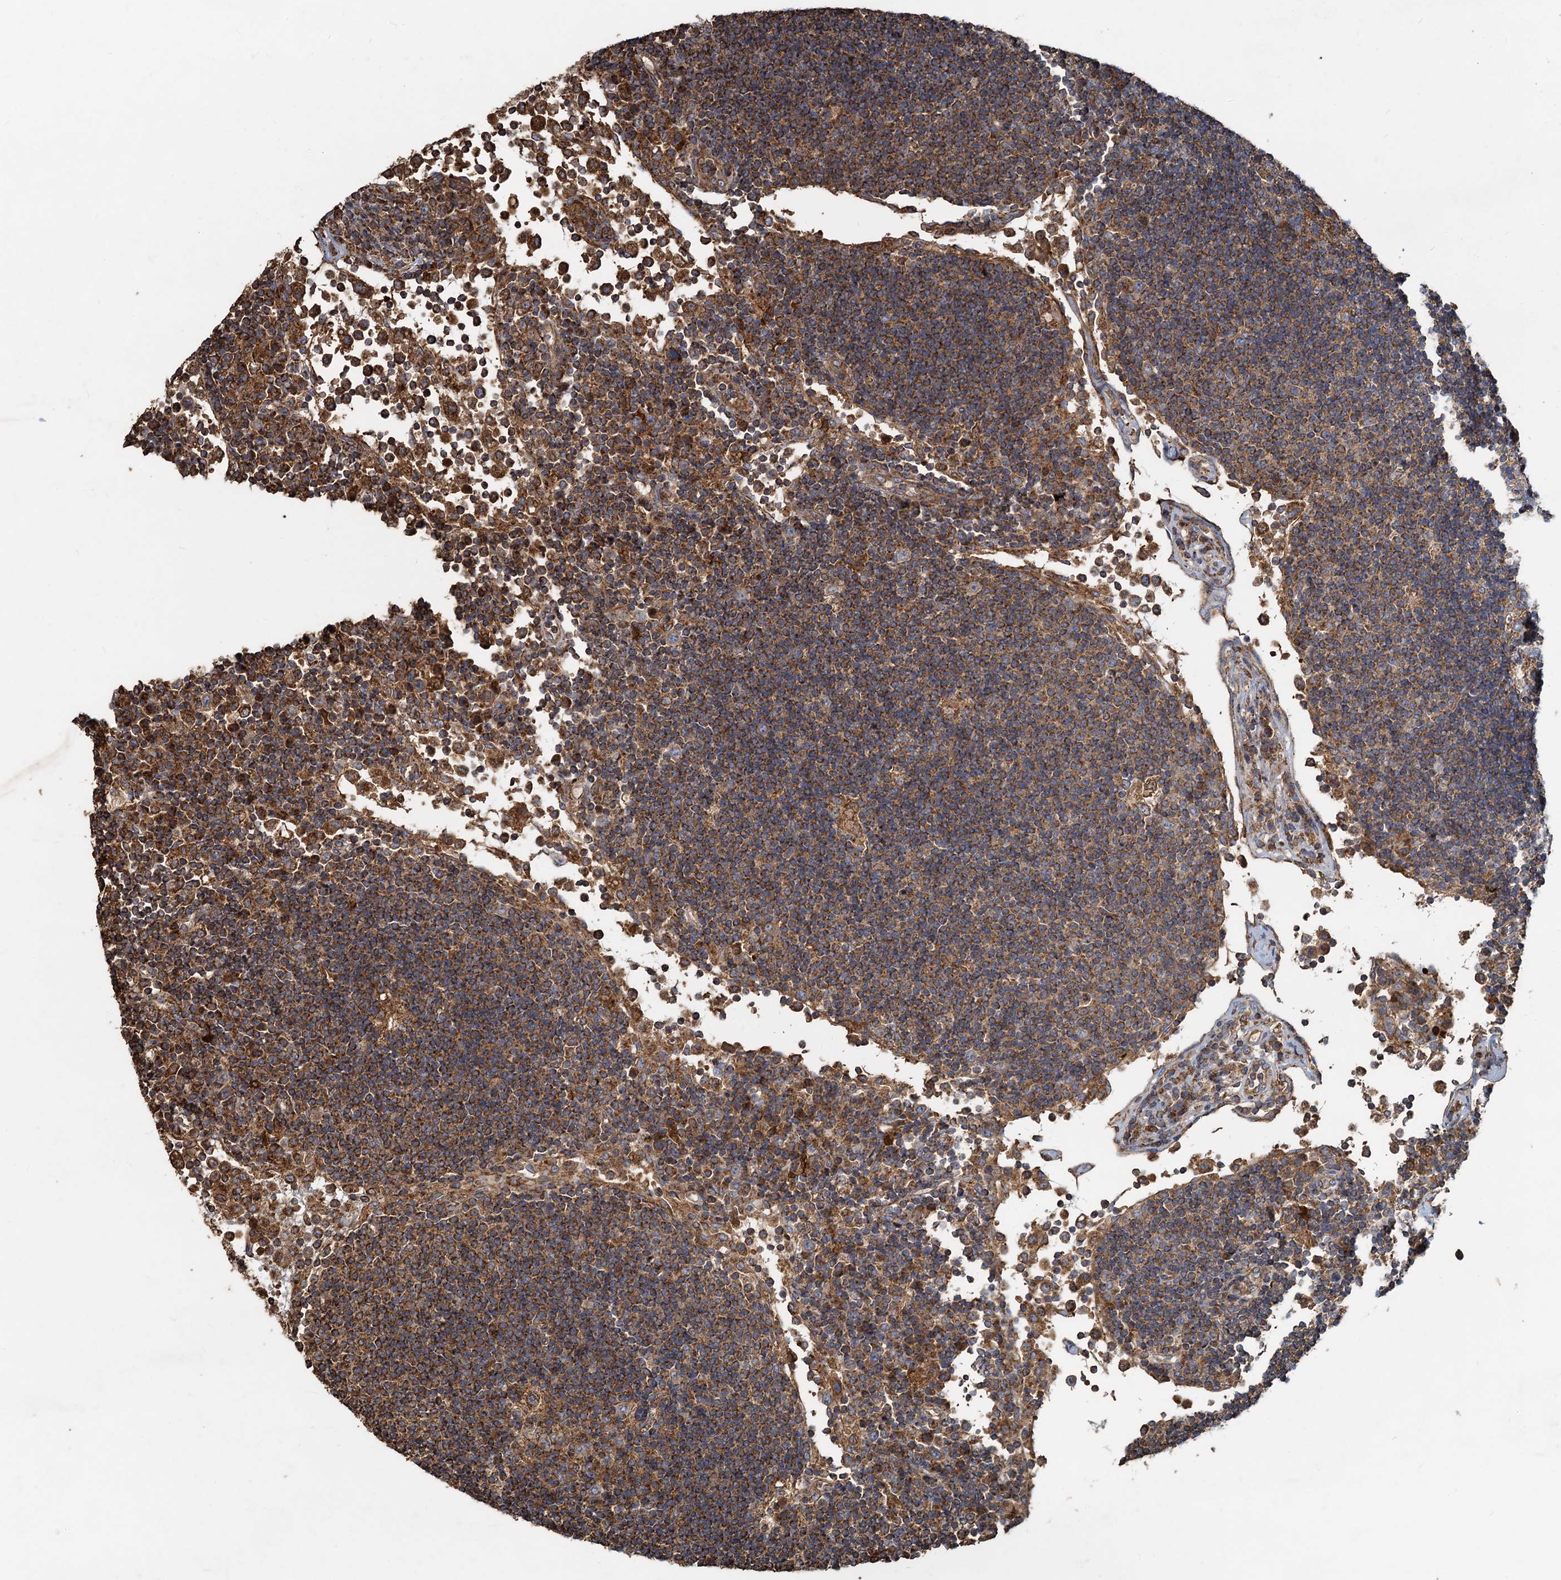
{"staining": {"intensity": "moderate", "quantity": ">75%", "location": "cytoplasmic/membranous"}, "tissue": "lymph node", "cell_type": "Germinal center cells", "image_type": "normal", "snomed": [{"axis": "morphology", "description": "Normal tissue, NOS"}, {"axis": "topography", "description": "Lymph node"}], "caption": "Protein expression analysis of normal human lymph node reveals moderate cytoplasmic/membranous staining in about >75% of germinal center cells. Nuclei are stained in blue.", "gene": "SDS", "patient": {"sex": "female", "age": 53}}